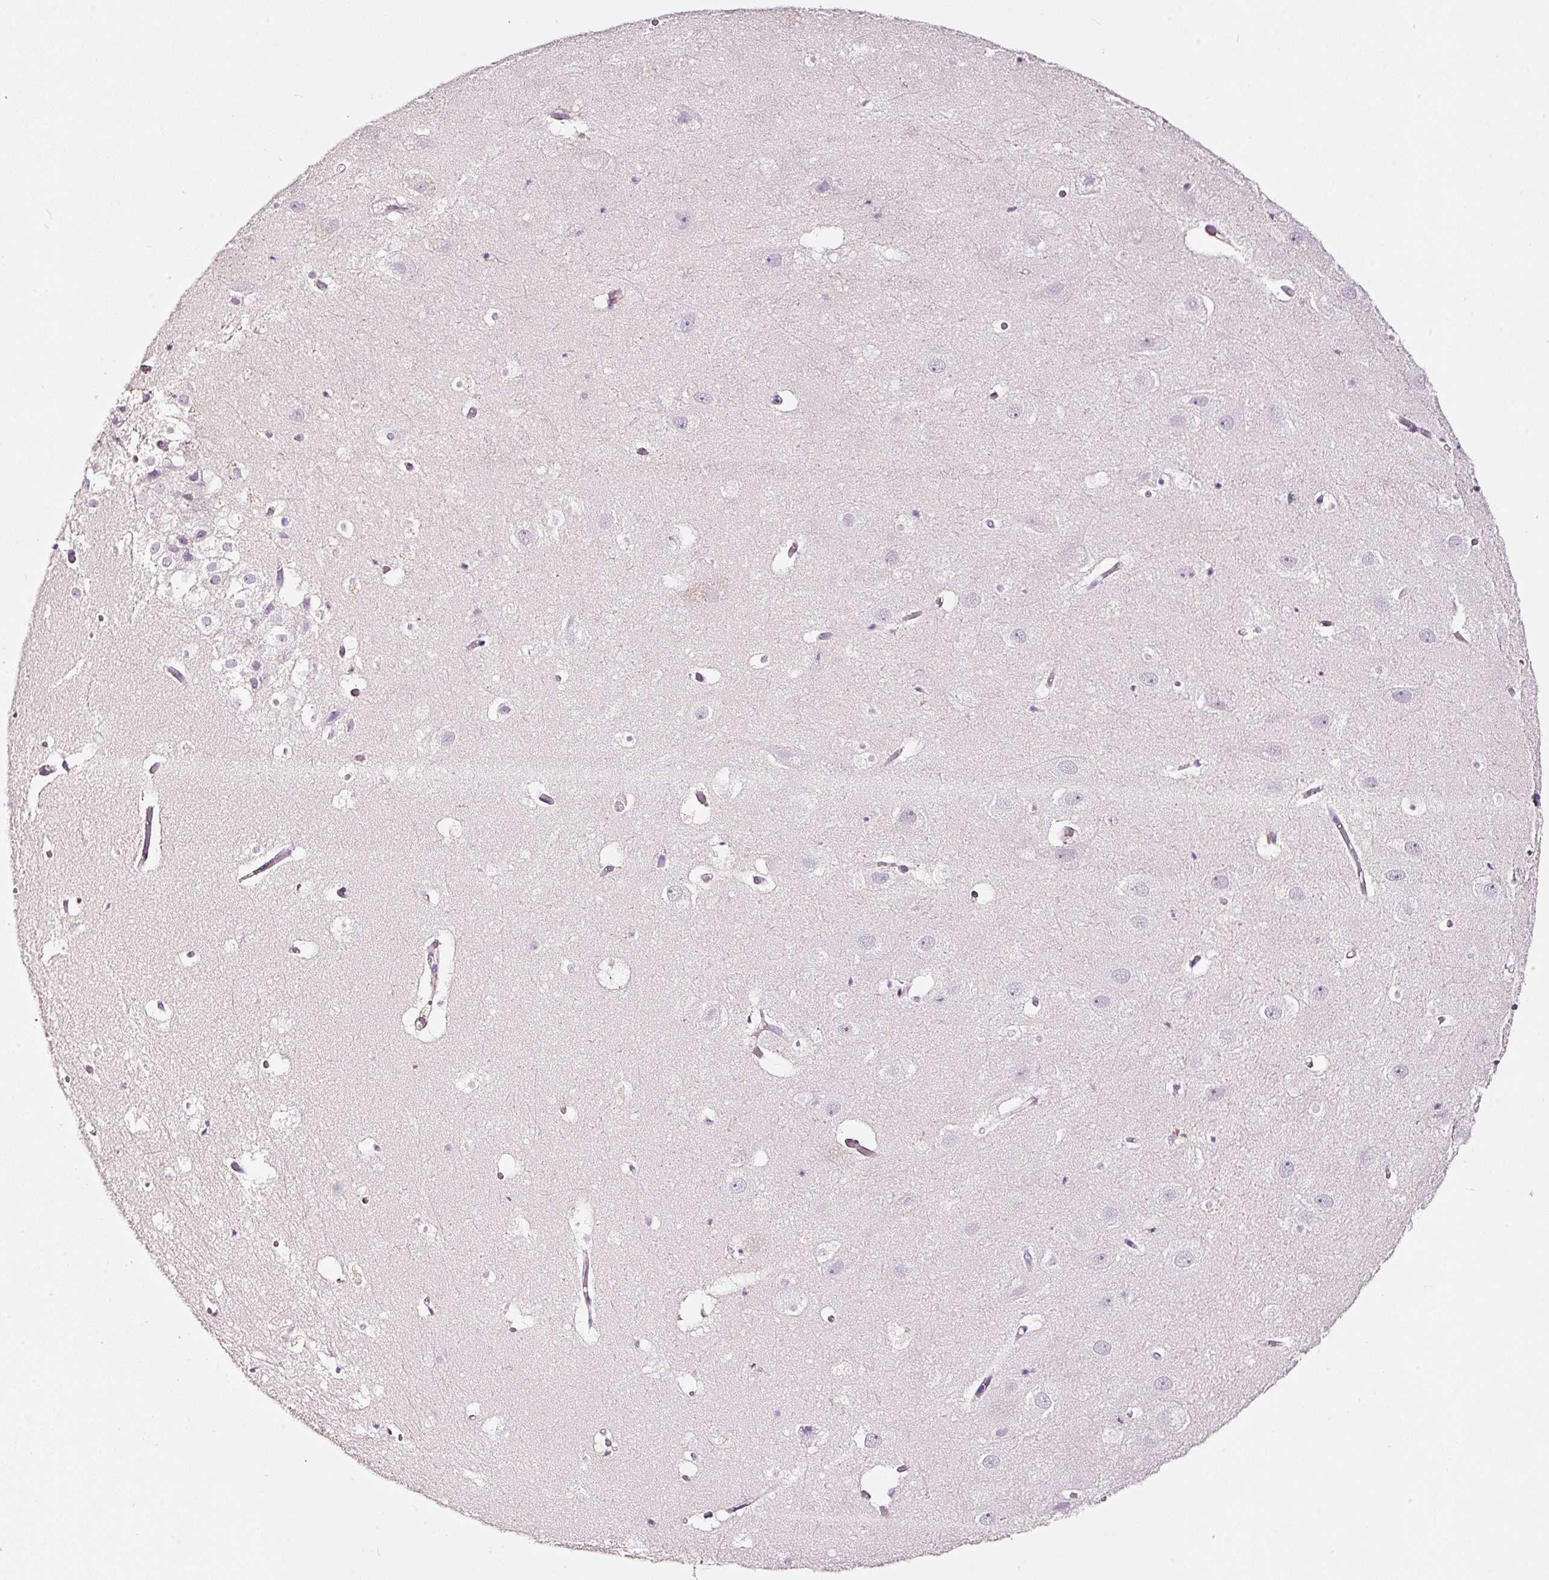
{"staining": {"intensity": "negative", "quantity": "none", "location": "none"}, "tissue": "hippocampus", "cell_type": "Glial cells", "image_type": "normal", "snomed": [{"axis": "morphology", "description": "Normal tissue, NOS"}, {"axis": "topography", "description": "Hippocampus"}], "caption": "IHC histopathology image of benign hippocampus: hippocampus stained with DAB (3,3'-diaminobenzidine) displays no significant protein expression in glial cells. (DAB immunohistochemistry, high magnification).", "gene": "LAMP3", "patient": {"sex": "female", "age": 52}}